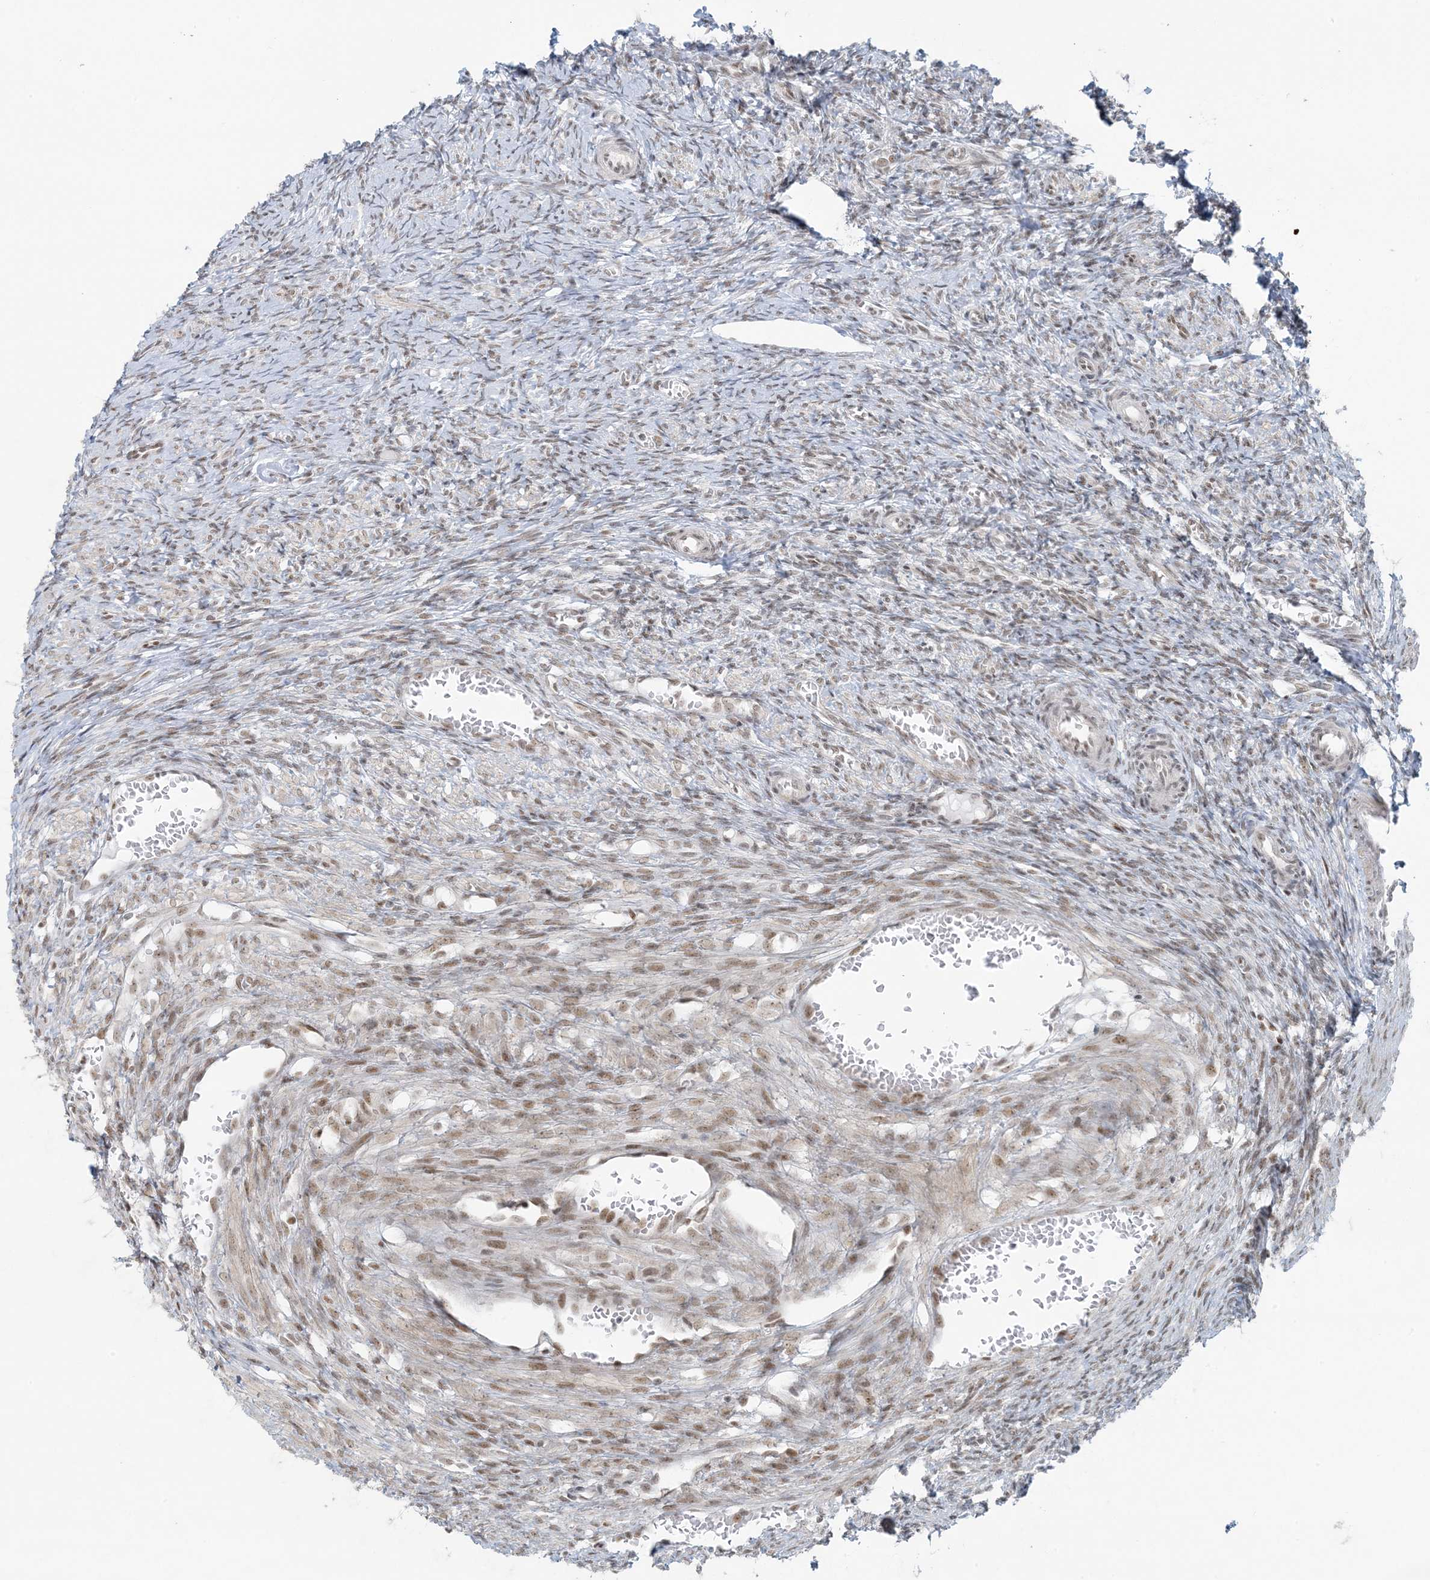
{"staining": {"intensity": "moderate", "quantity": ">75%", "location": "nuclear"}, "tissue": "ovary", "cell_type": "Follicle cells", "image_type": "normal", "snomed": [{"axis": "morphology", "description": "Normal tissue, NOS"}, {"axis": "topography", "description": "Ovary"}], "caption": "A brown stain shows moderate nuclear staining of a protein in follicle cells of unremarkable human ovary.", "gene": "ZNF787", "patient": {"sex": "female", "age": 27}}